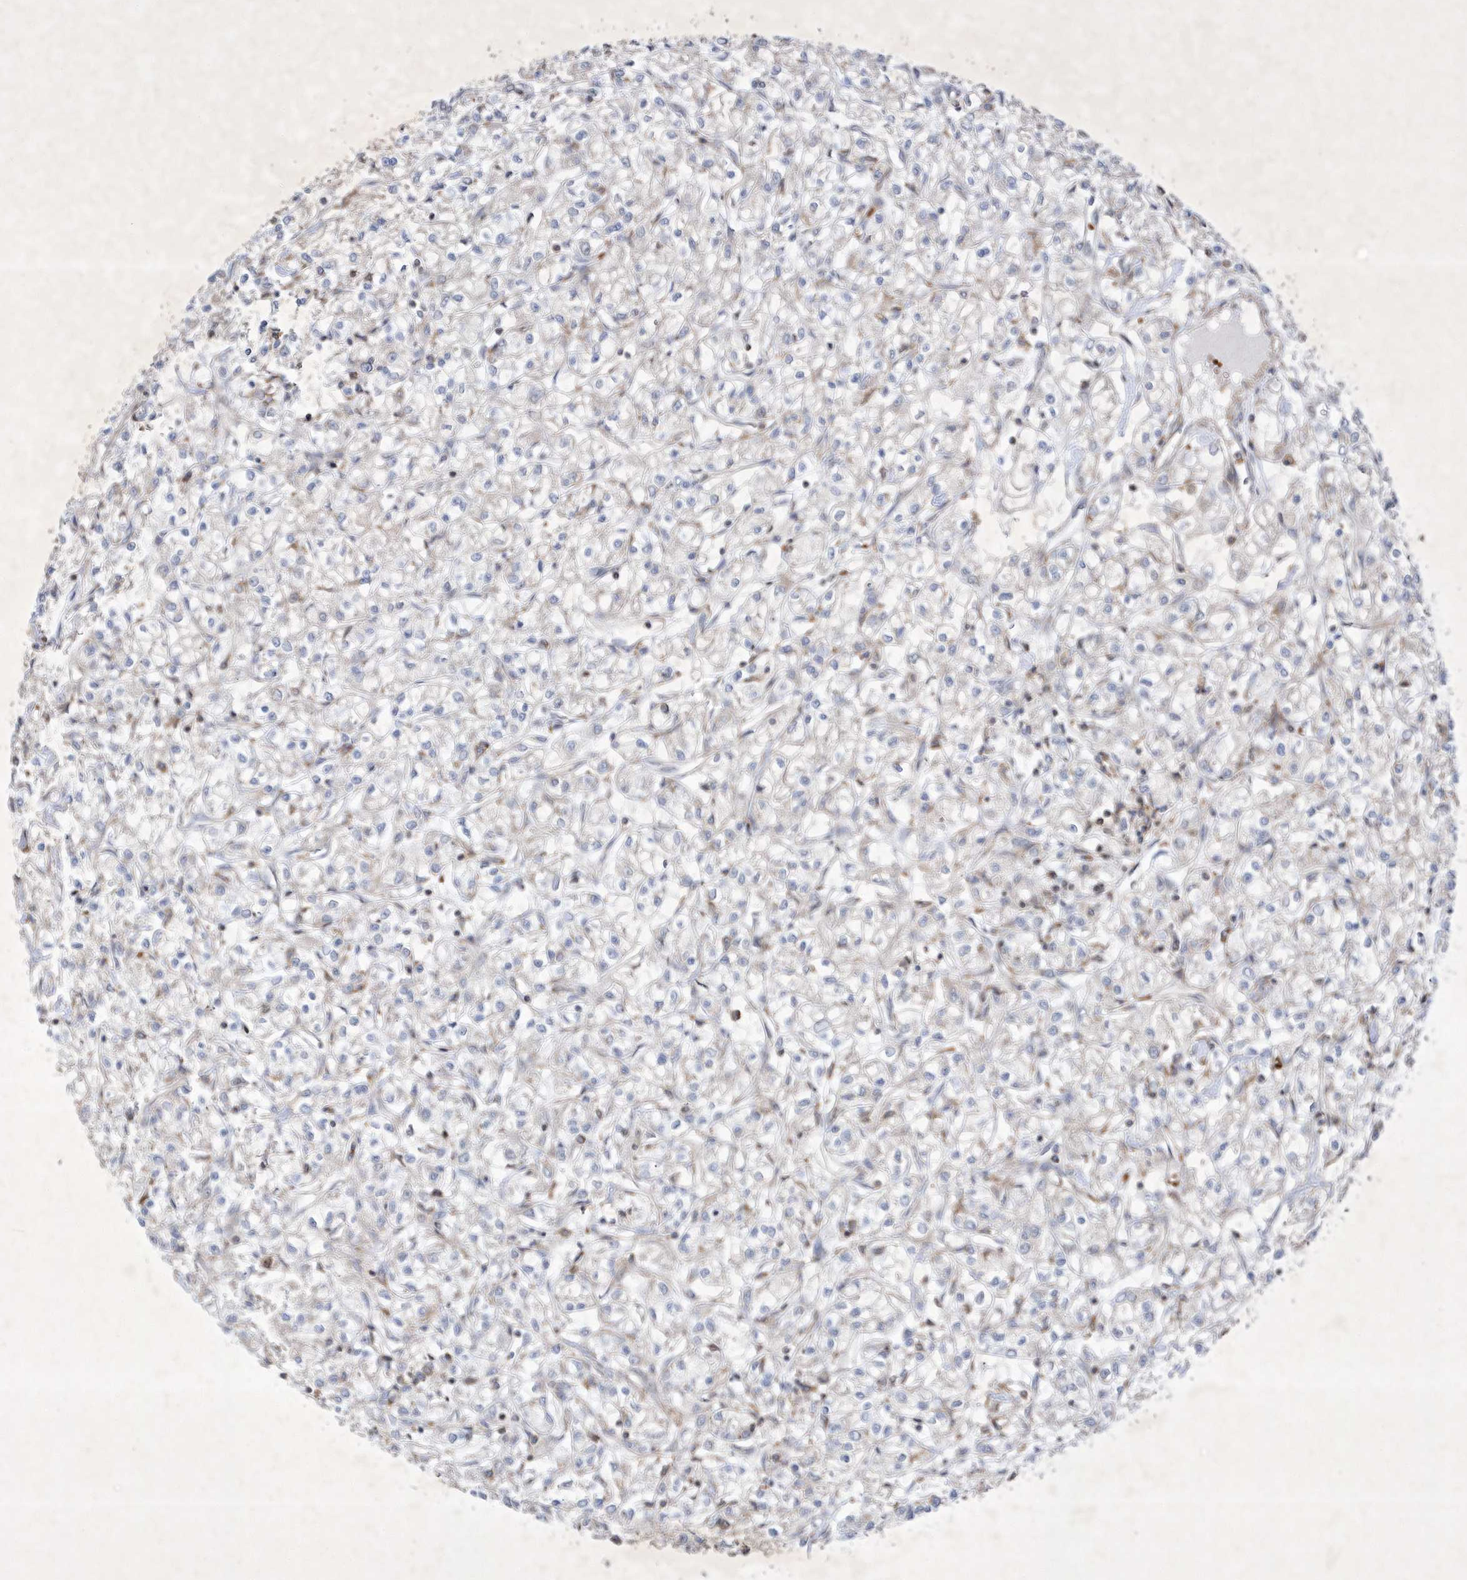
{"staining": {"intensity": "negative", "quantity": "none", "location": "none"}, "tissue": "renal cancer", "cell_type": "Tumor cells", "image_type": "cancer", "snomed": [{"axis": "morphology", "description": "Adenocarcinoma, NOS"}, {"axis": "topography", "description": "Kidney"}], "caption": "Tumor cells are negative for protein expression in human renal adenocarcinoma. (IHC, brightfield microscopy, high magnification).", "gene": "OPA1", "patient": {"sex": "female", "age": 59}}